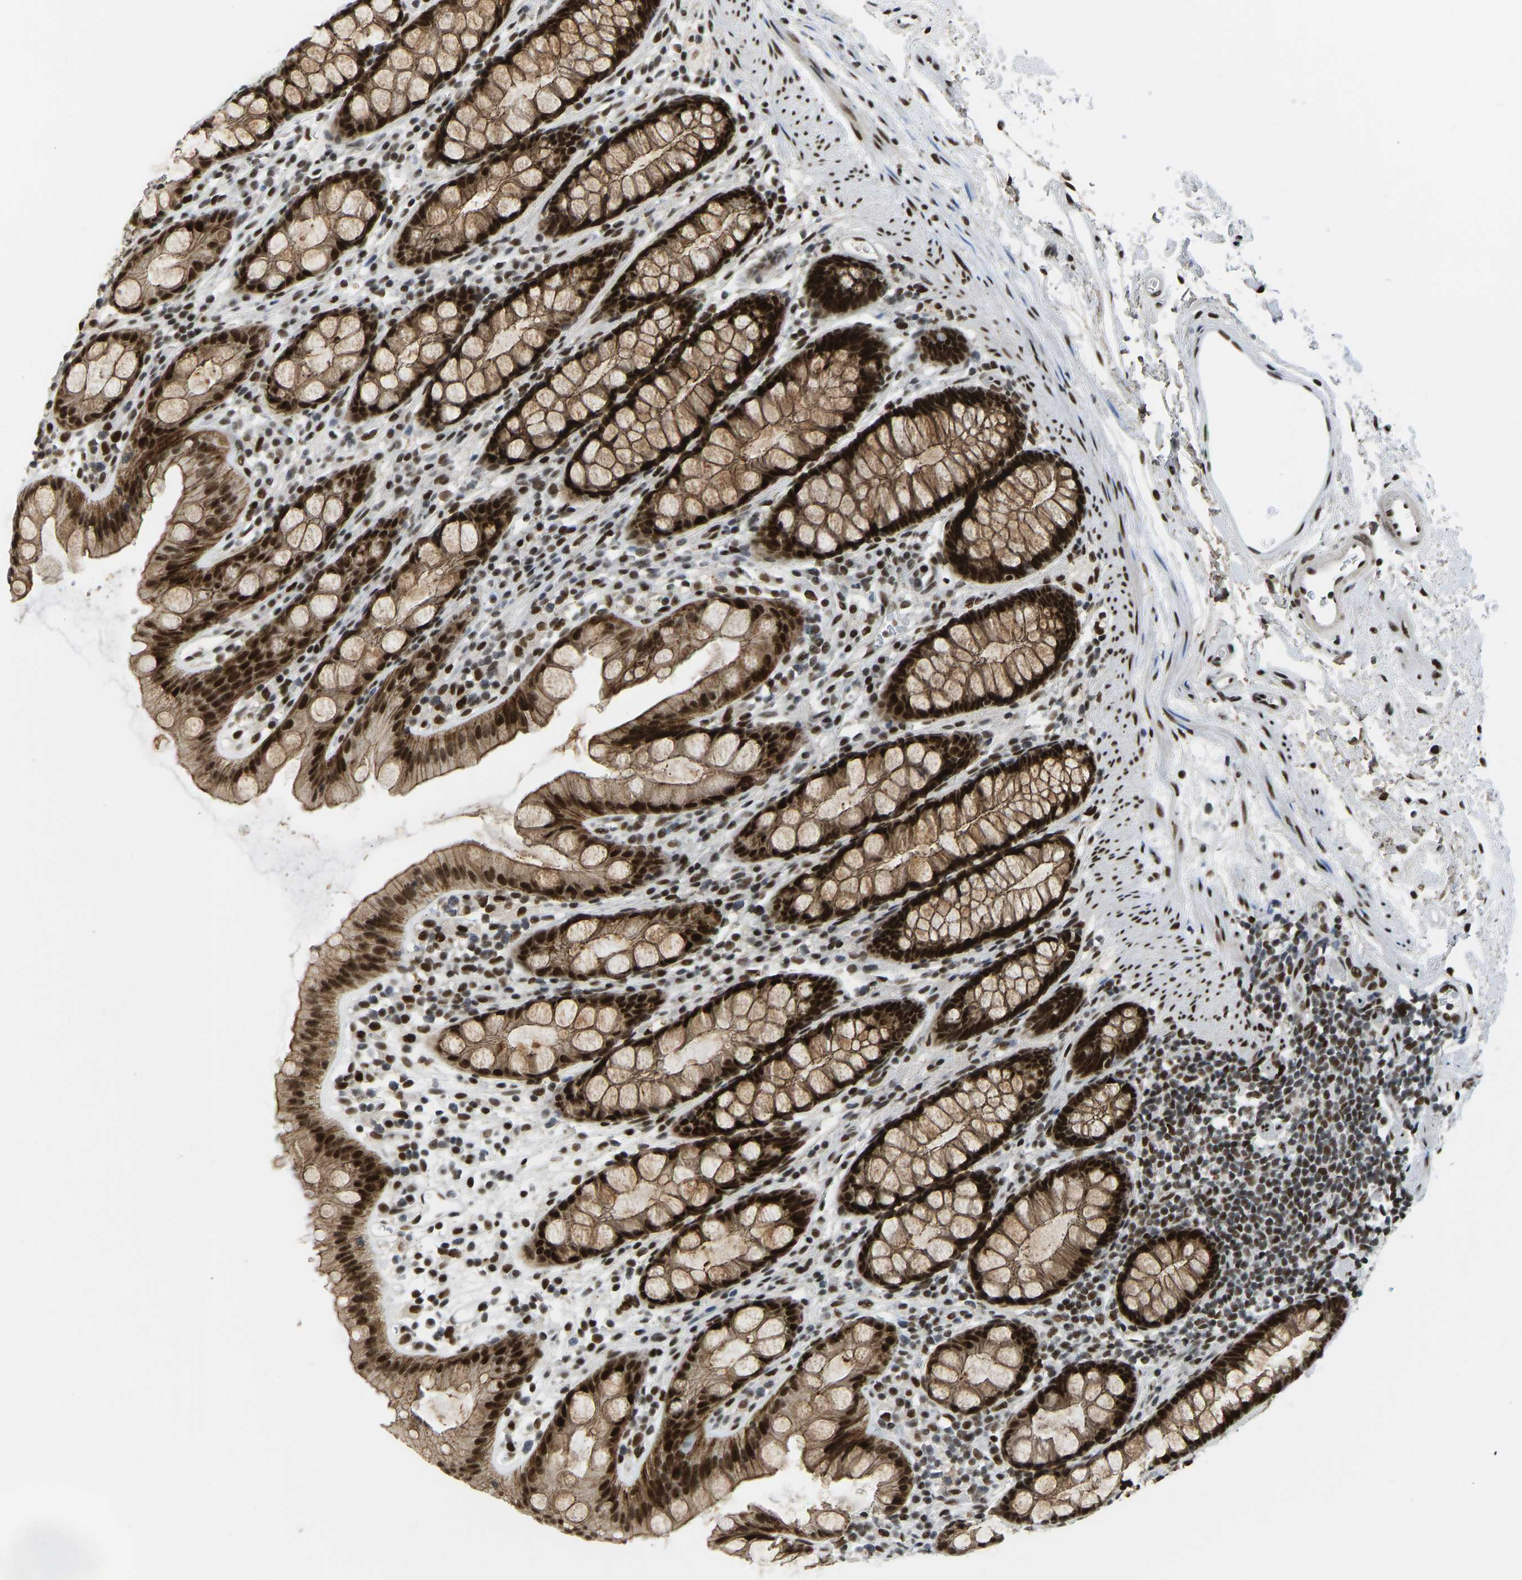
{"staining": {"intensity": "strong", "quantity": ">75%", "location": "cytoplasmic/membranous,nuclear"}, "tissue": "rectum", "cell_type": "Glandular cells", "image_type": "normal", "snomed": [{"axis": "morphology", "description": "Normal tissue, NOS"}, {"axis": "topography", "description": "Rectum"}], "caption": "The histopathology image displays immunohistochemical staining of normal rectum. There is strong cytoplasmic/membranous,nuclear expression is present in approximately >75% of glandular cells.", "gene": "FOXK1", "patient": {"sex": "female", "age": 65}}